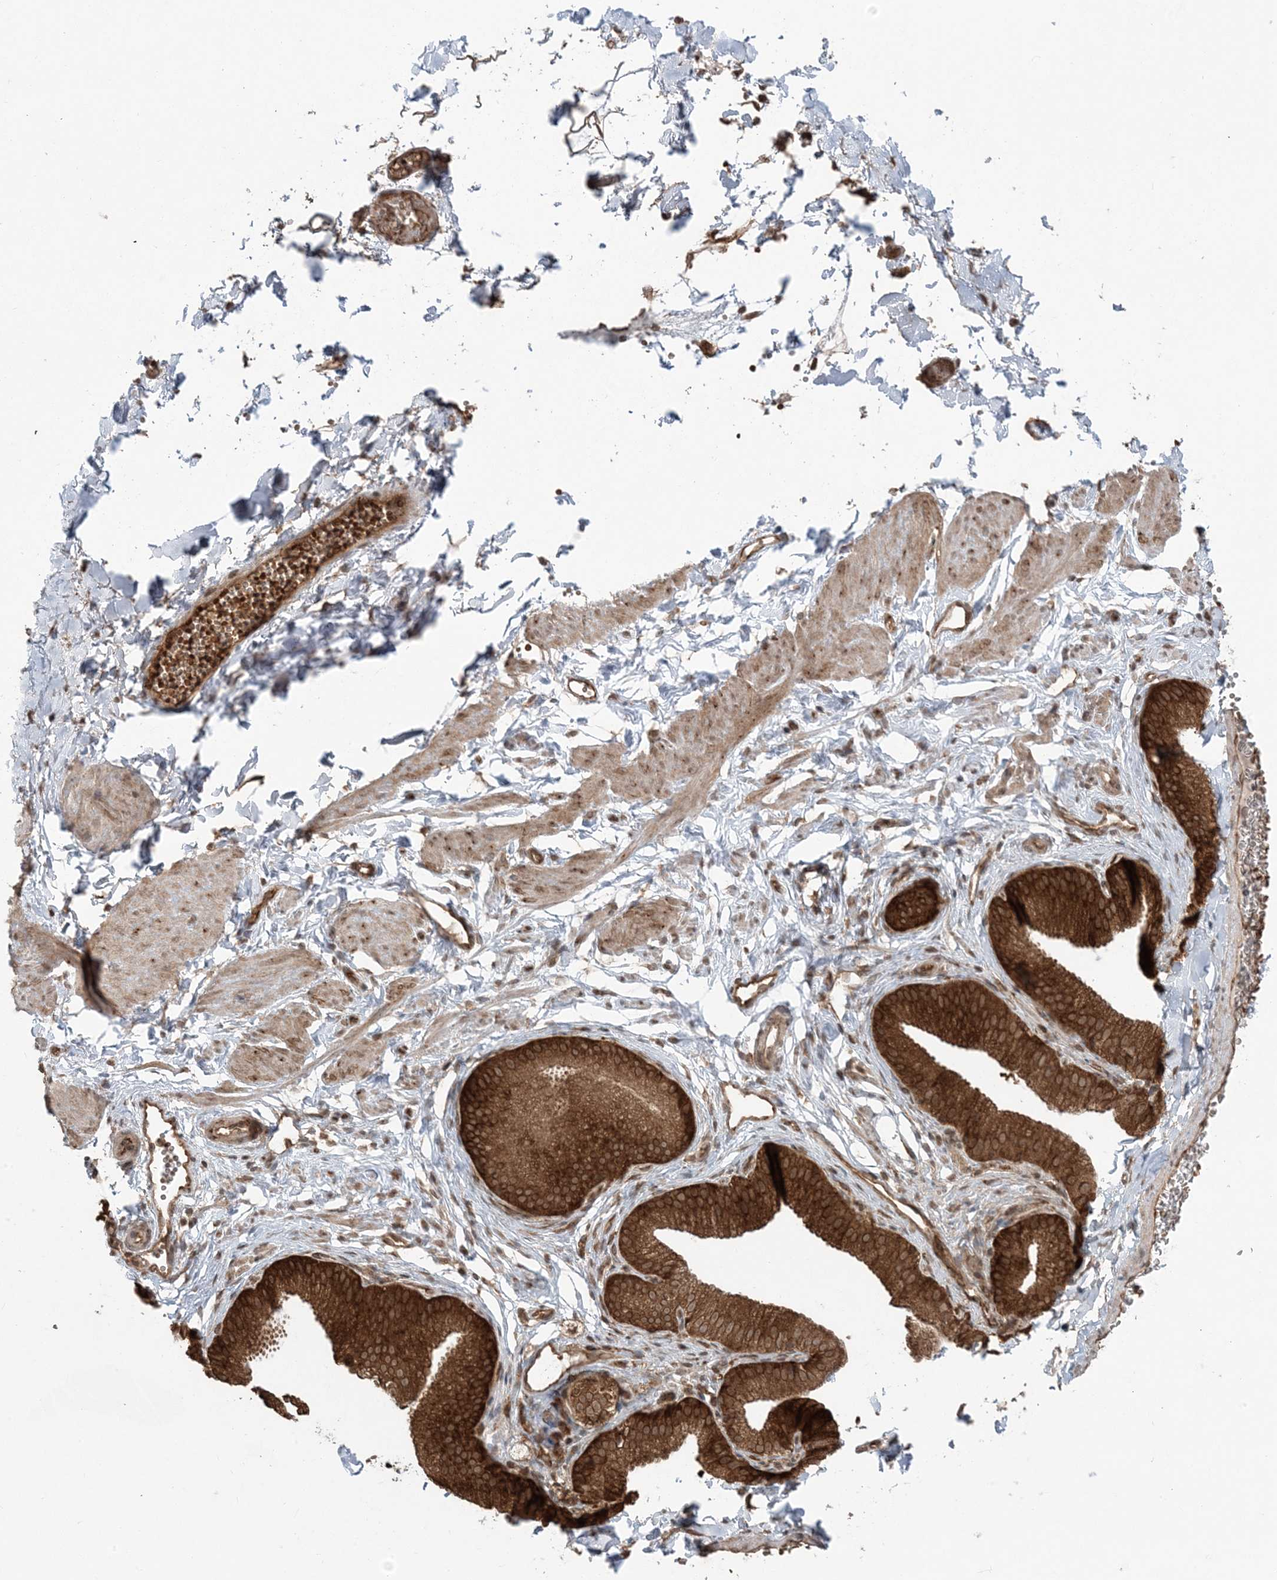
{"staining": {"intensity": "weak", "quantity": ">75%", "location": "cytoplasmic/membranous"}, "tissue": "adipose tissue", "cell_type": "Adipocytes", "image_type": "normal", "snomed": [{"axis": "morphology", "description": "Normal tissue, NOS"}, {"axis": "topography", "description": "Gallbladder"}, {"axis": "topography", "description": "Peripheral nerve tissue"}], "caption": "Brown immunohistochemical staining in benign adipose tissue exhibits weak cytoplasmic/membranous expression in about >75% of adipocytes.", "gene": "DDX19B", "patient": {"sex": "male", "age": 38}}